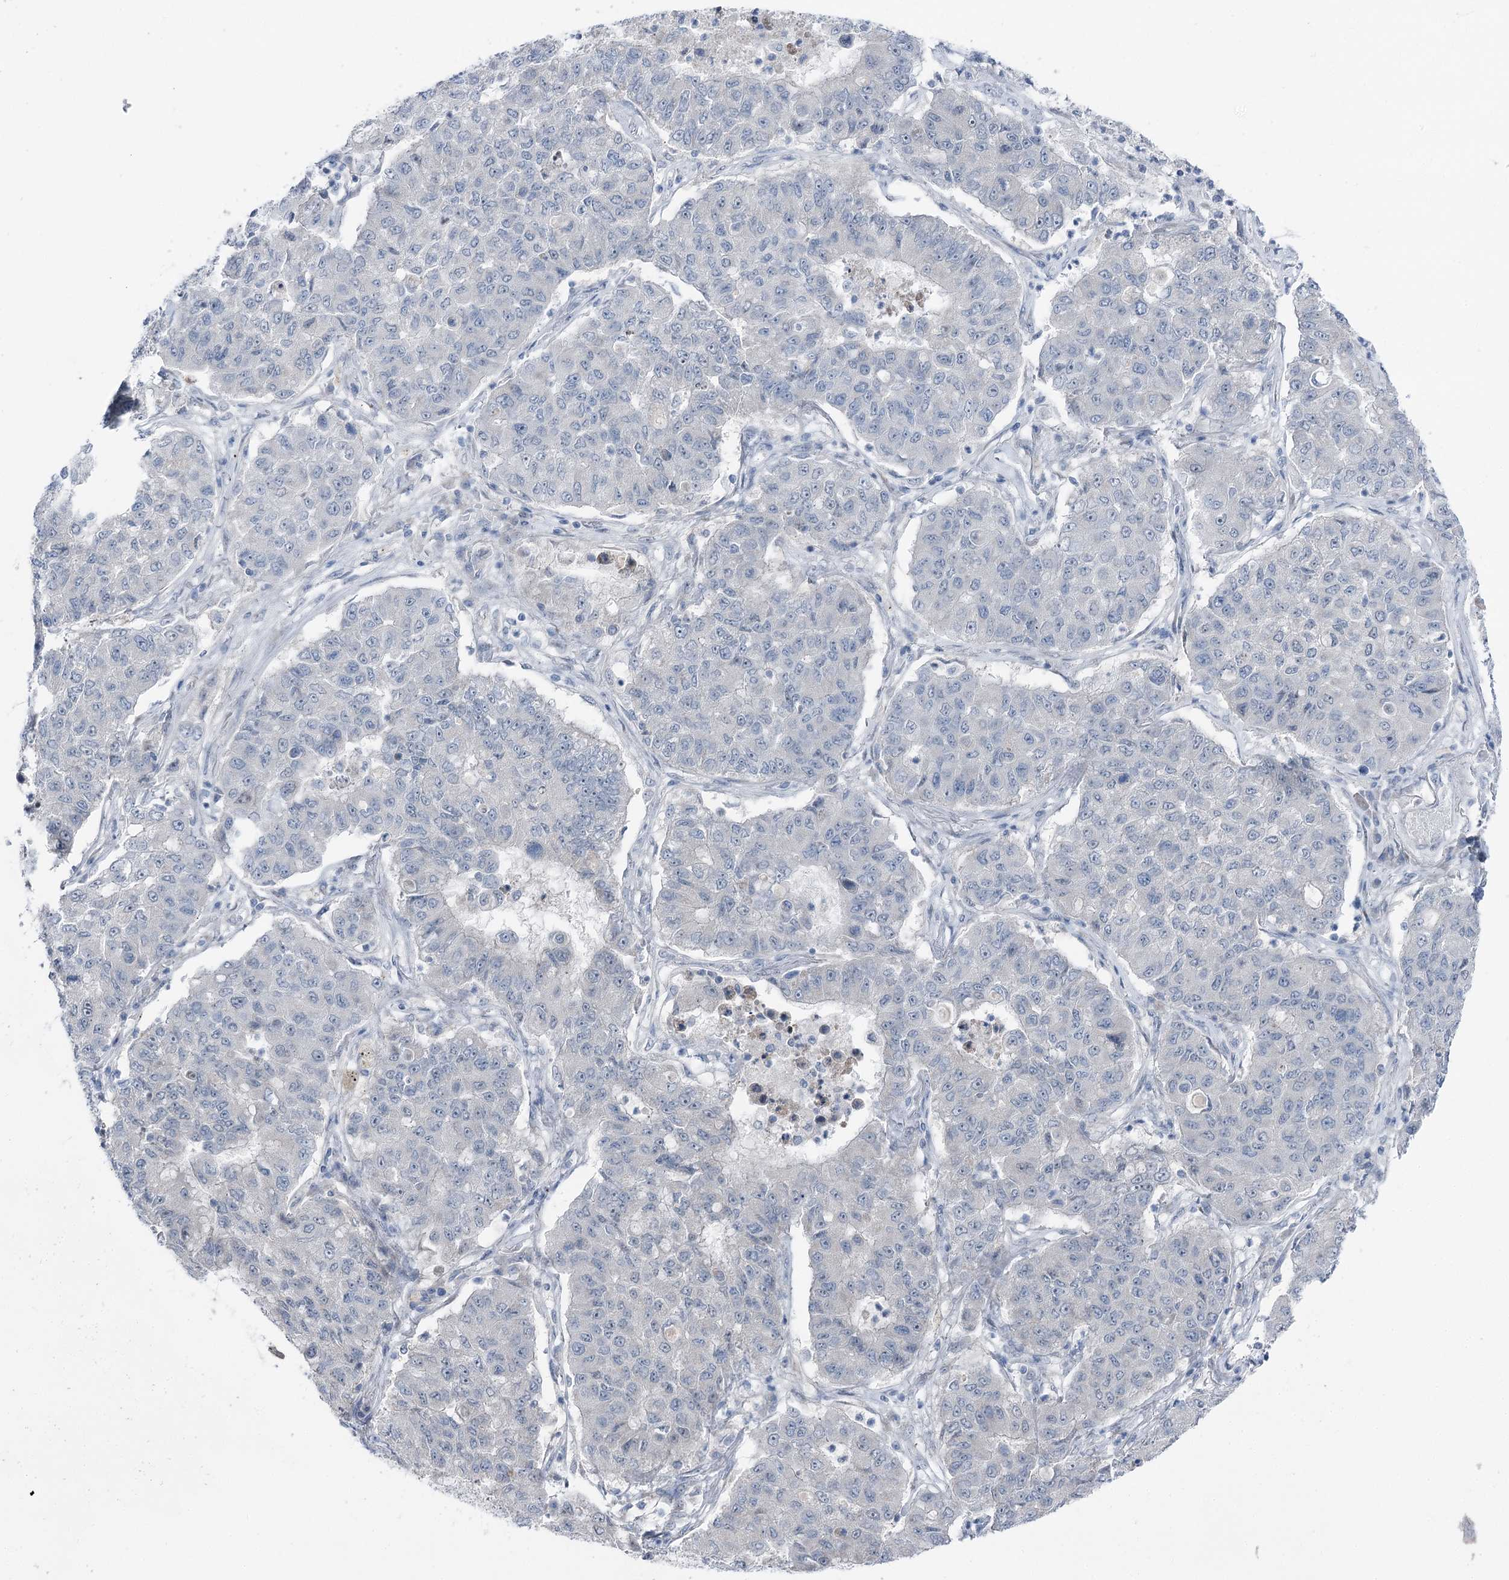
{"staining": {"intensity": "negative", "quantity": "none", "location": "none"}, "tissue": "lung cancer", "cell_type": "Tumor cells", "image_type": "cancer", "snomed": [{"axis": "morphology", "description": "Squamous cell carcinoma, NOS"}, {"axis": "topography", "description": "Lung"}], "caption": "This is a image of immunohistochemistry (IHC) staining of lung squamous cell carcinoma, which shows no staining in tumor cells. (Brightfield microscopy of DAB (3,3'-diaminobenzidine) immunohistochemistry at high magnification).", "gene": "STEEP1", "patient": {"sex": "male", "age": 74}}